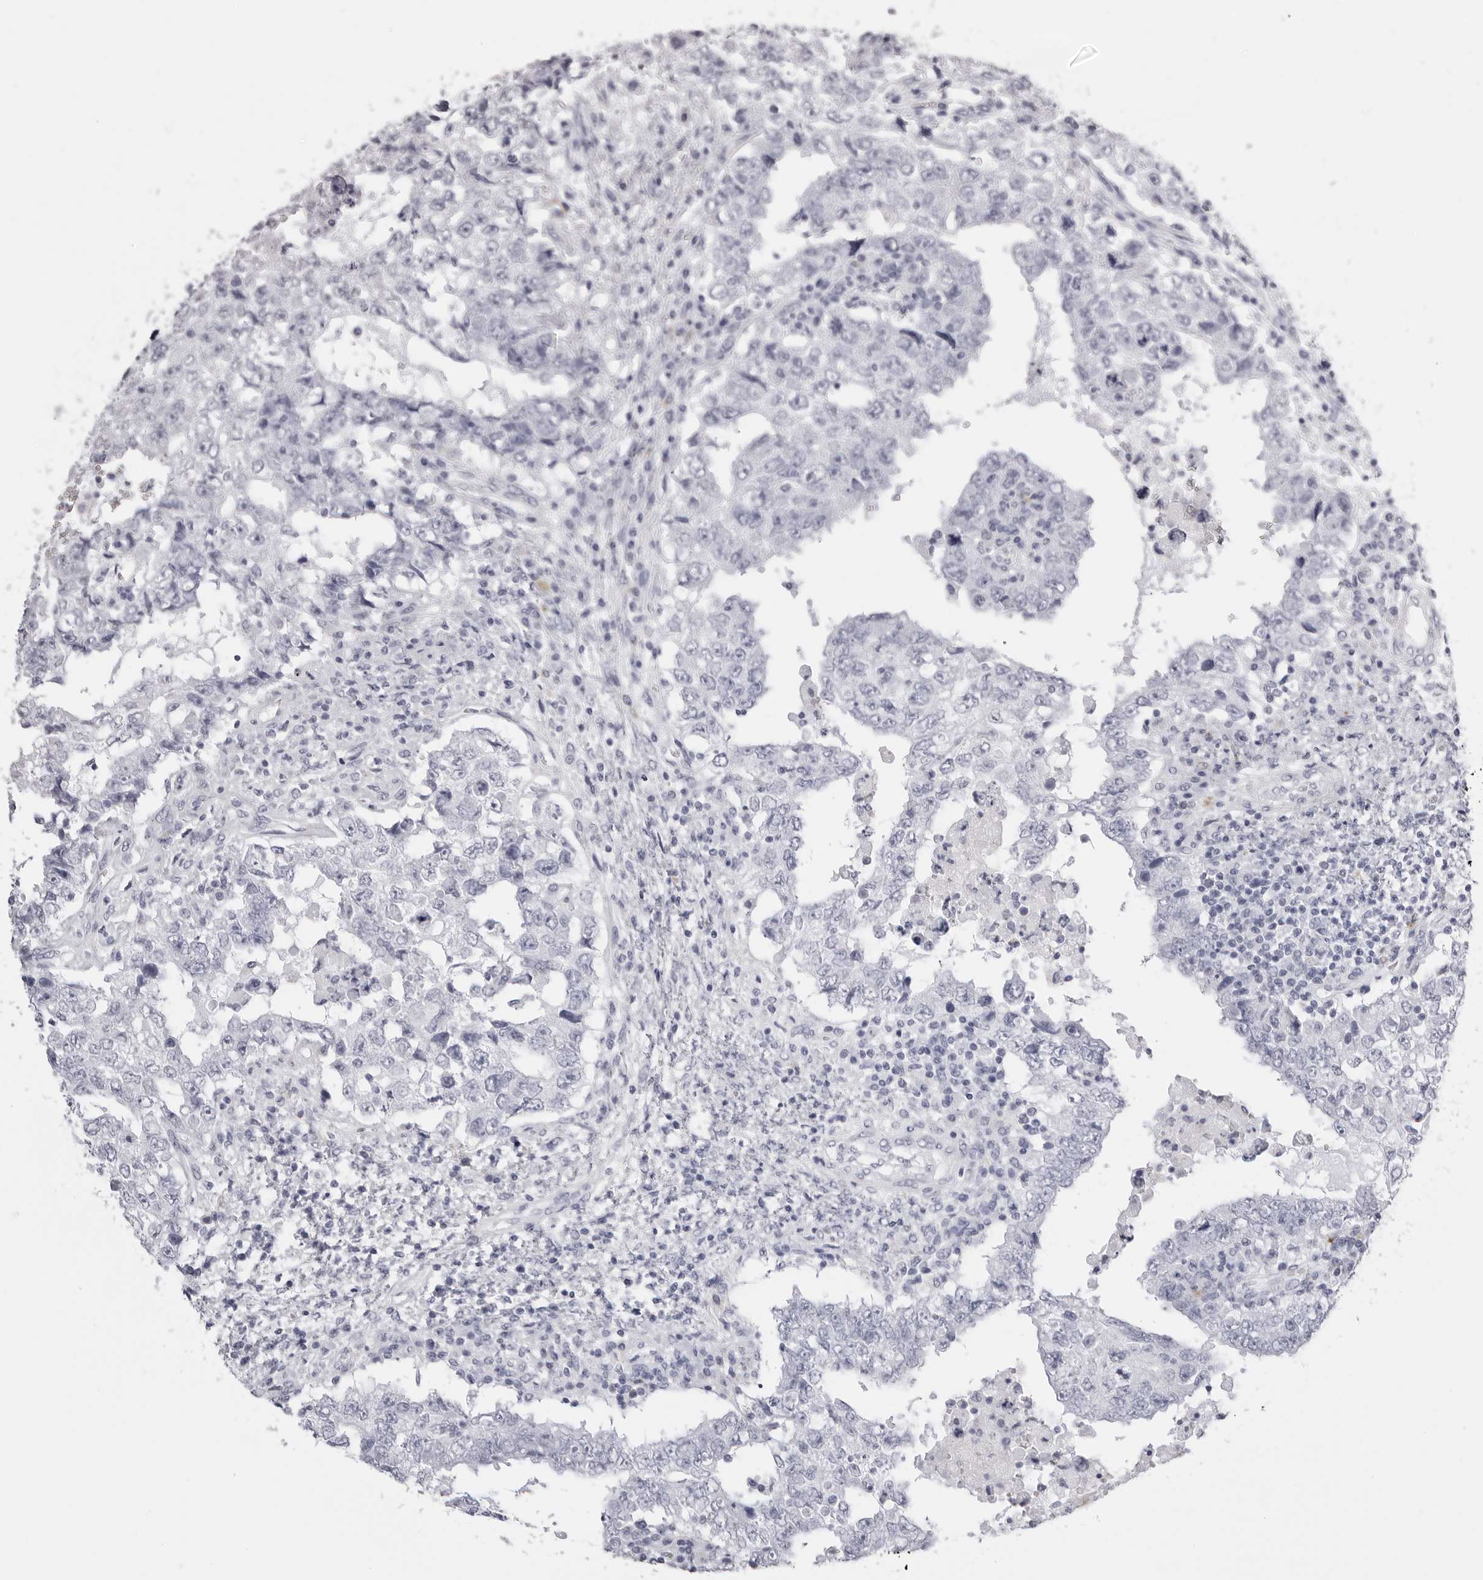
{"staining": {"intensity": "negative", "quantity": "none", "location": "none"}, "tissue": "testis cancer", "cell_type": "Tumor cells", "image_type": "cancer", "snomed": [{"axis": "morphology", "description": "Carcinoma, Embryonal, NOS"}, {"axis": "topography", "description": "Testis"}], "caption": "Testis cancer (embryonal carcinoma) was stained to show a protein in brown. There is no significant expression in tumor cells.", "gene": "RHO", "patient": {"sex": "male", "age": 26}}